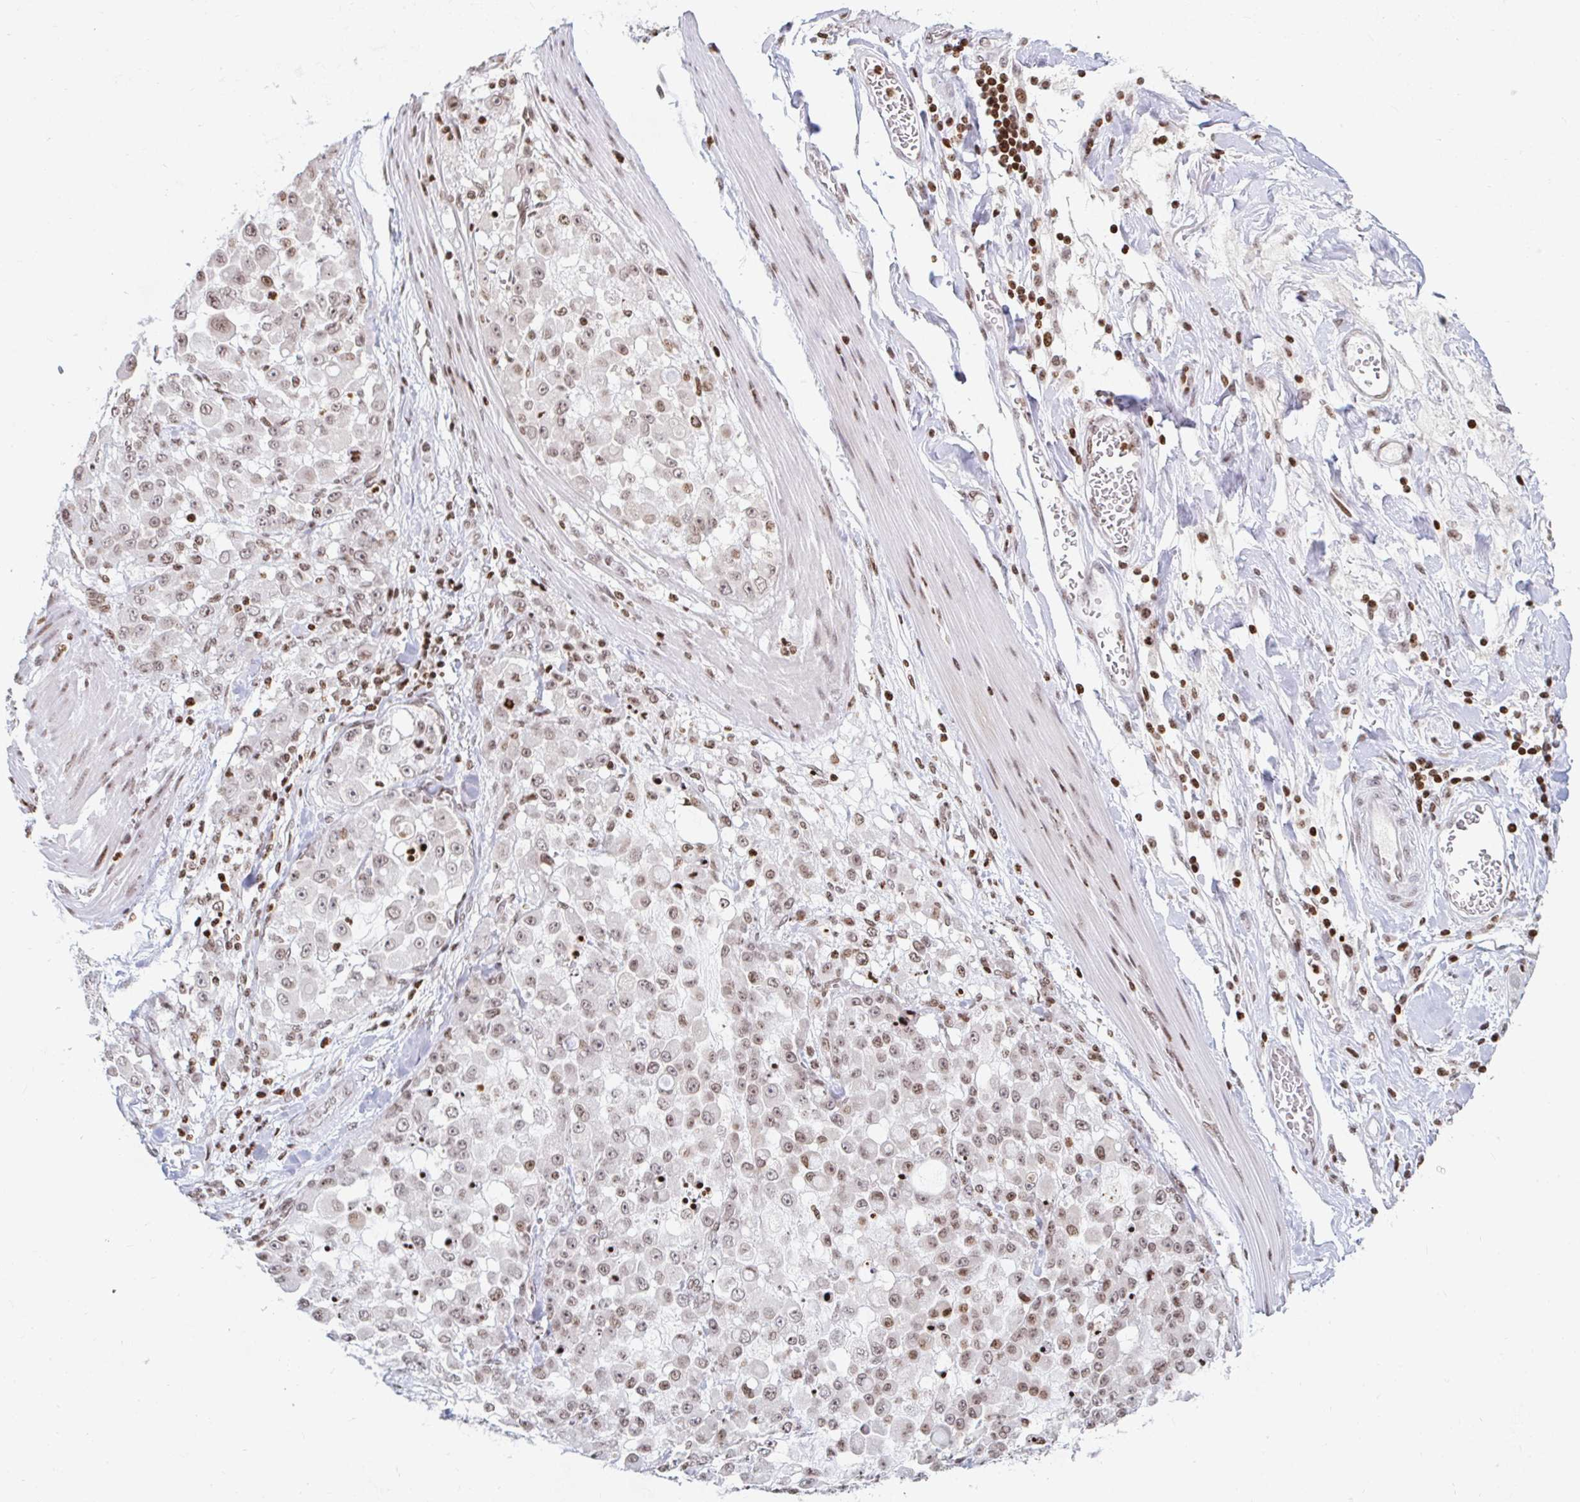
{"staining": {"intensity": "weak", "quantity": ">75%", "location": "nuclear"}, "tissue": "stomach cancer", "cell_type": "Tumor cells", "image_type": "cancer", "snomed": [{"axis": "morphology", "description": "Adenocarcinoma, NOS"}, {"axis": "topography", "description": "Stomach"}], "caption": "The micrograph displays immunohistochemical staining of stomach cancer (adenocarcinoma). There is weak nuclear staining is seen in approximately >75% of tumor cells. (Stains: DAB (3,3'-diaminobenzidine) in brown, nuclei in blue, Microscopy: brightfield microscopy at high magnification).", "gene": "HOXC10", "patient": {"sex": "female", "age": 76}}